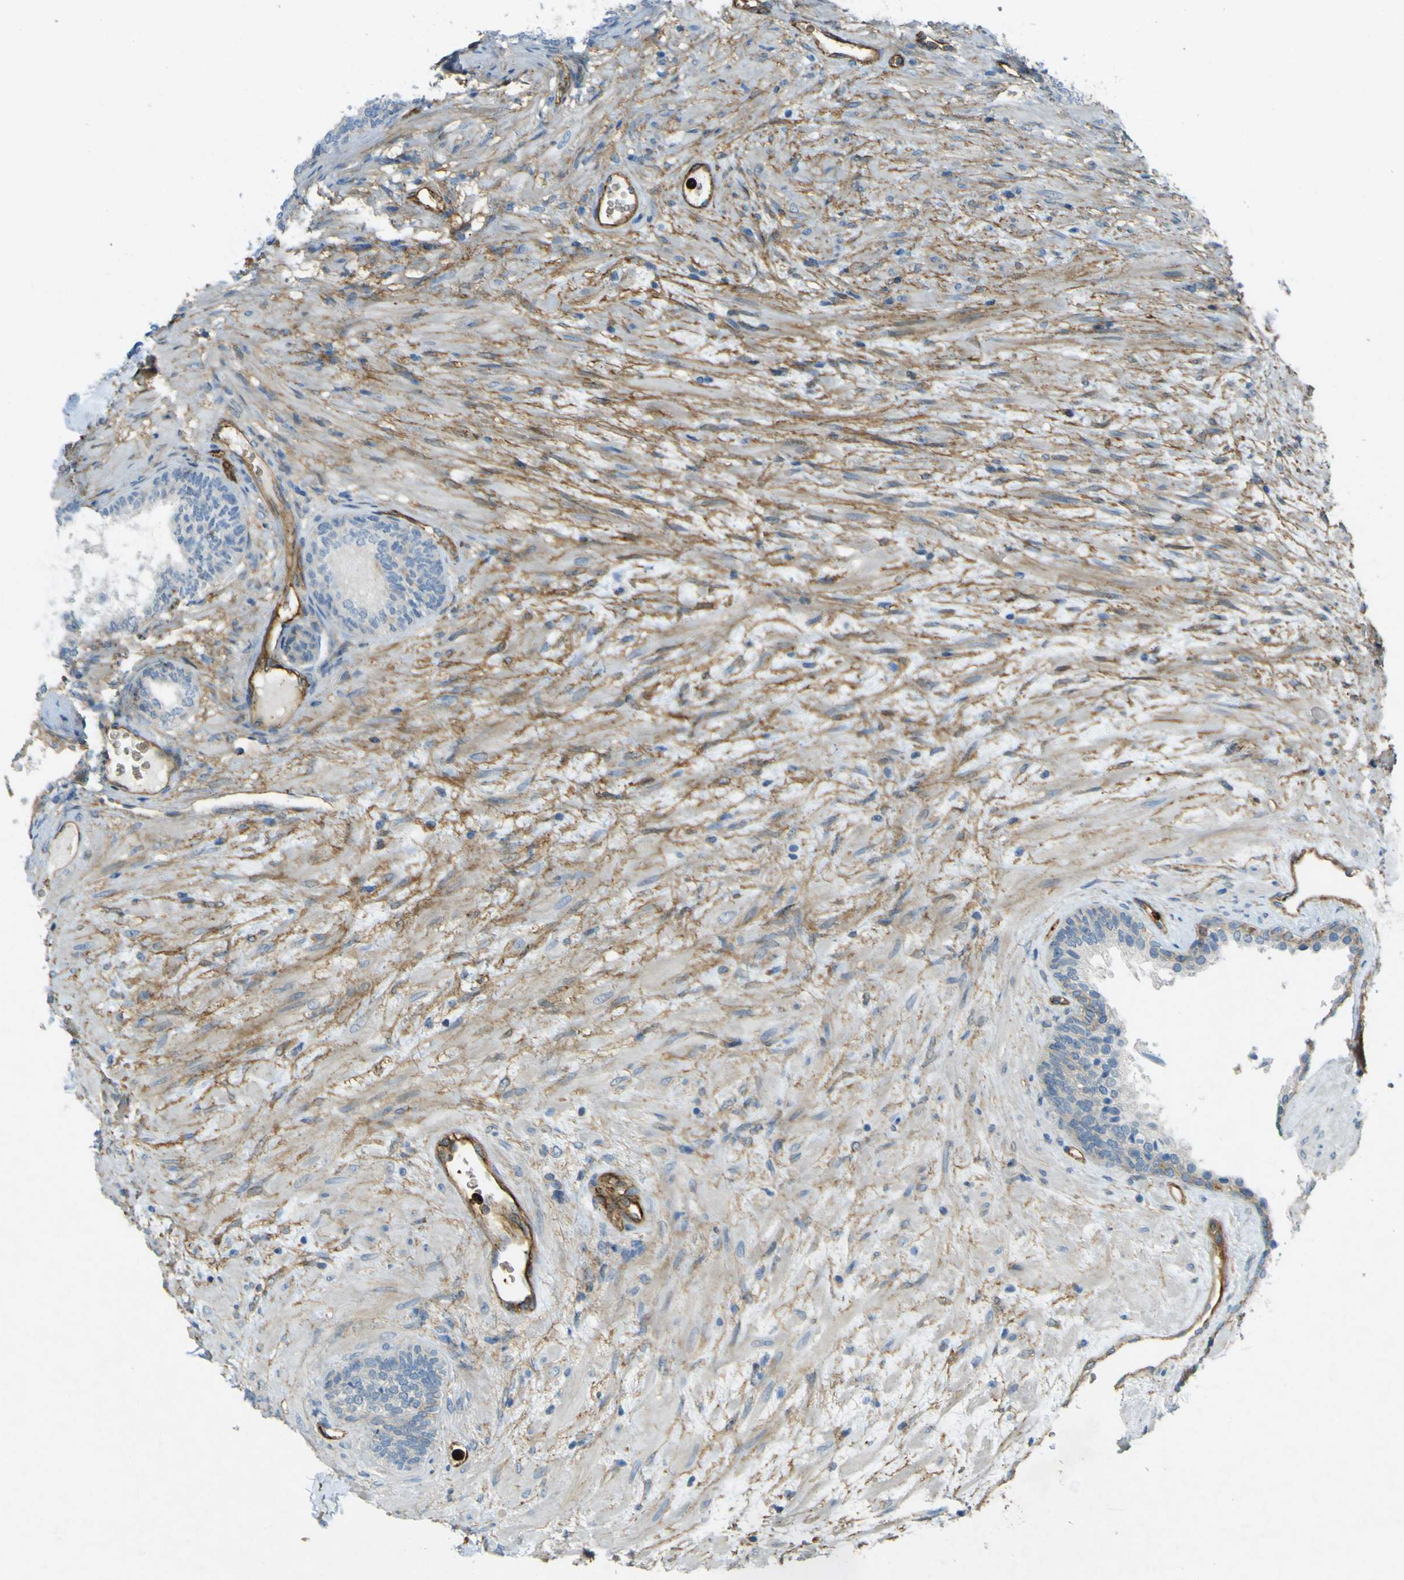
{"staining": {"intensity": "moderate", "quantity": "<25%", "location": "cytoplasmic/membranous"}, "tissue": "prostate", "cell_type": "Glandular cells", "image_type": "normal", "snomed": [{"axis": "morphology", "description": "Normal tissue, NOS"}, {"axis": "topography", "description": "Prostate"}], "caption": "Prostate stained with IHC reveals moderate cytoplasmic/membranous positivity in approximately <25% of glandular cells. (Brightfield microscopy of DAB IHC at high magnification).", "gene": "PLXDC1", "patient": {"sex": "male", "age": 76}}